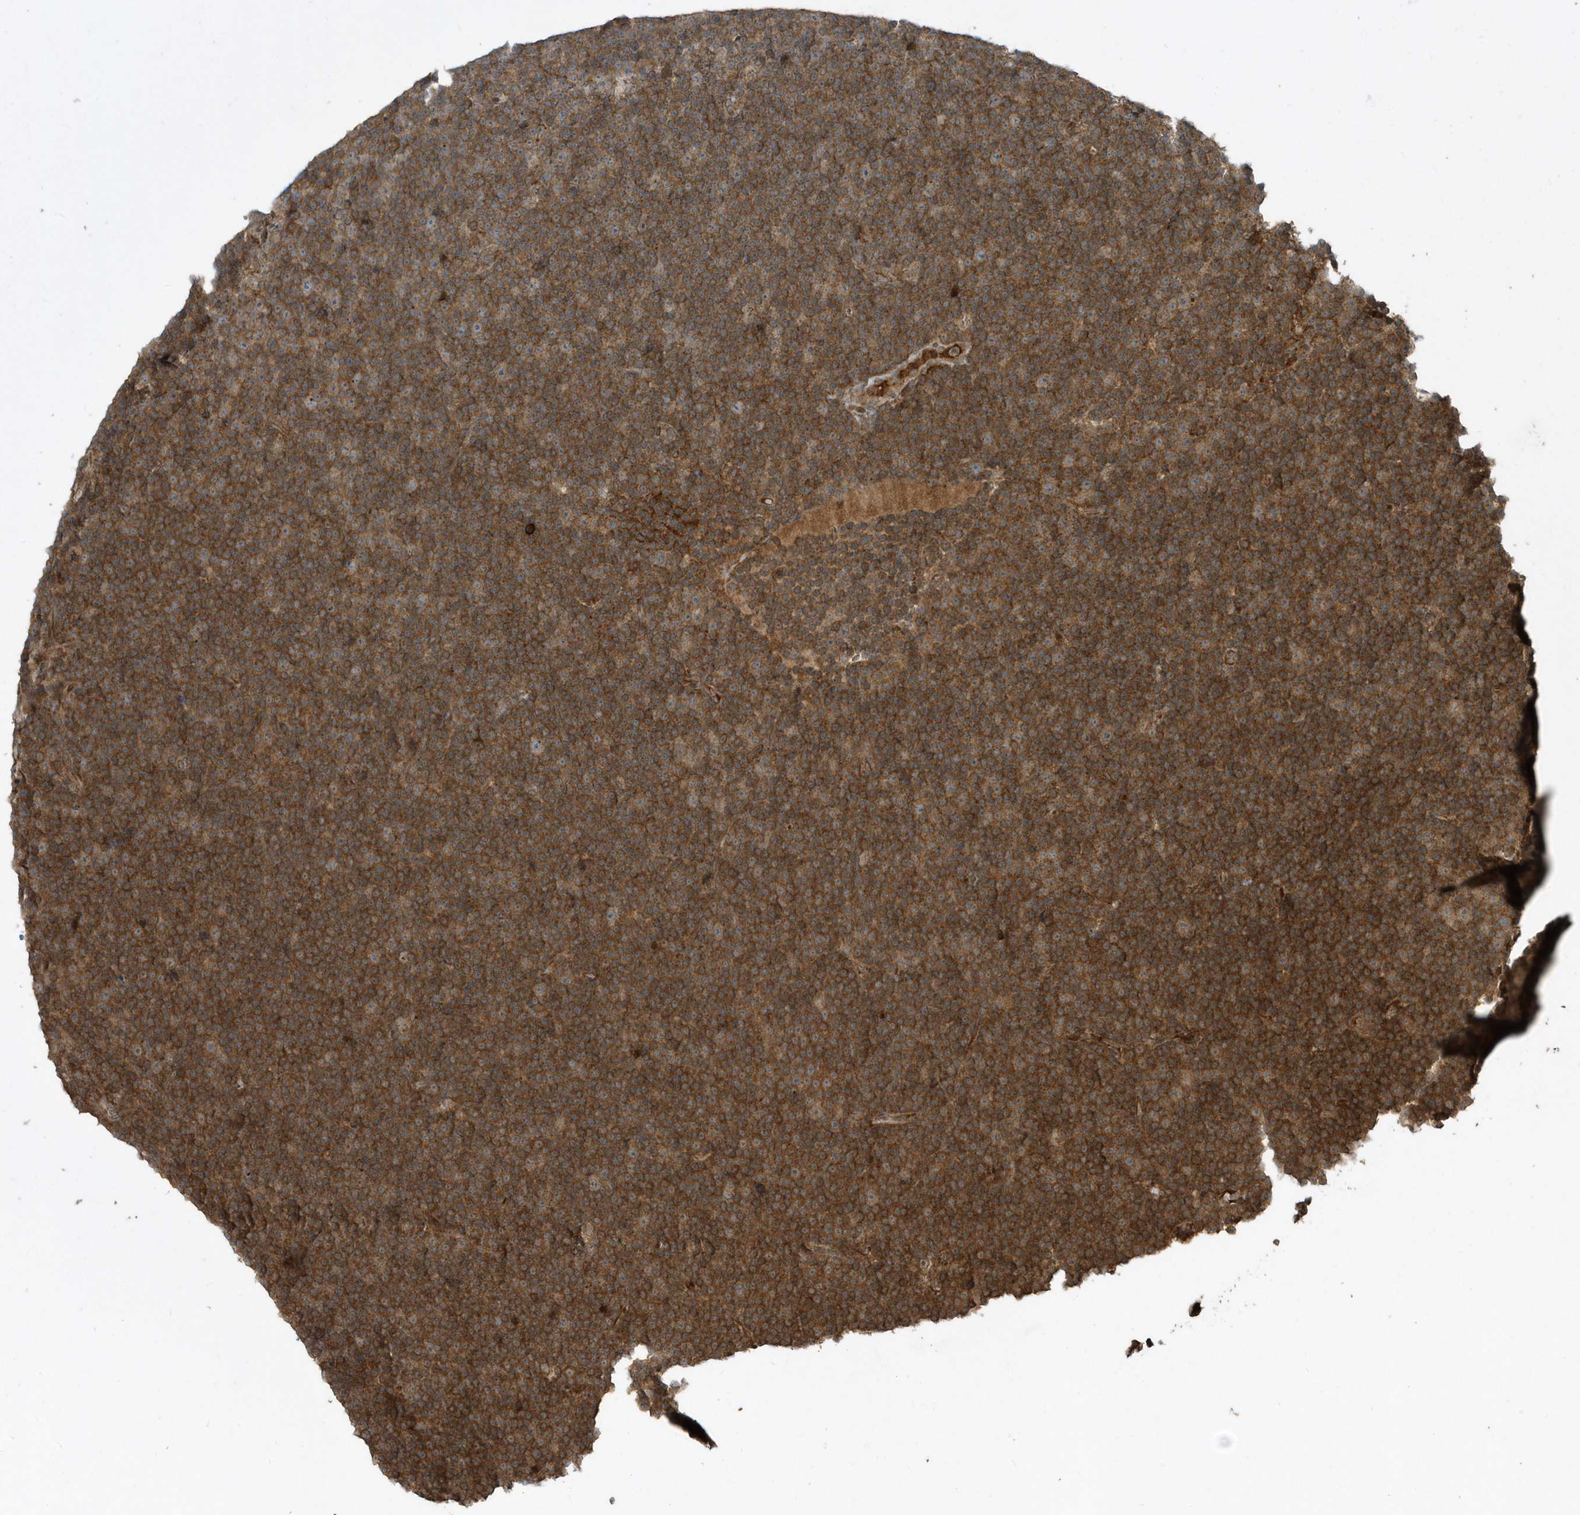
{"staining": {"intensity": "moderate", "quantity": ">75%", "location": "cytoplasmic/membranous"}, "tissue": "lymphoma", "cell_type": "Tumor cells", "image_type": "cancer", "snomed": [{"axis": "morphology", "description": "Malignant lymphoma, non-Hodgkin's type, Low grade"}, {"axis": "topography", "description": "Lymph node"}], "caption": "Lymphoma stained with IHC shows moderate cytoplasmic/membranous staining in about >75% of tumor cells. Ihc stains the protein of interest in brown and the nuclei are stained blue.", "gene": "STAMBP", "patient": {"sex": "female", "age": 67}}